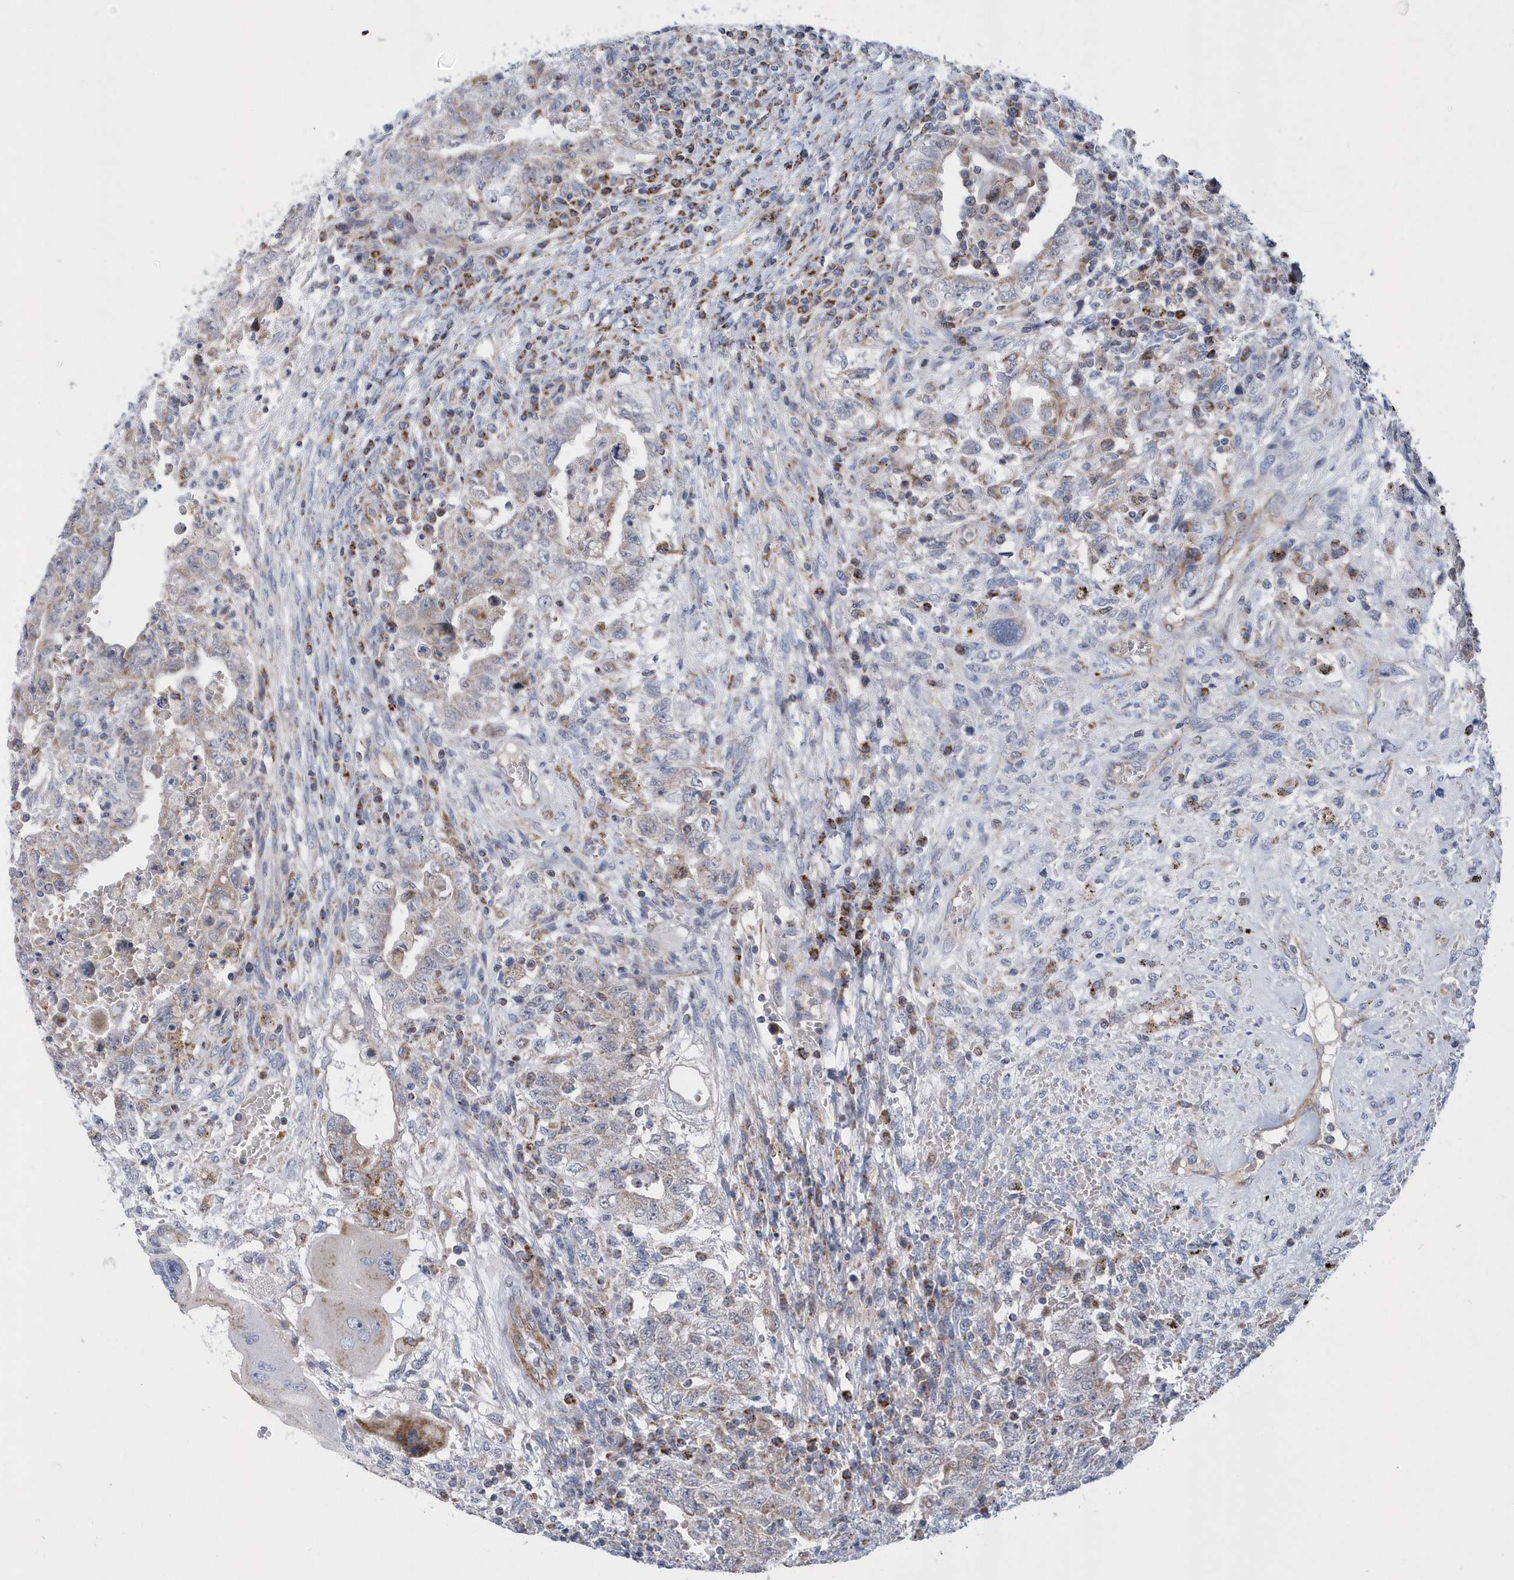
{"staining": {"intensity": "weak", "quantity": "<25%", "location": "cytoplasmic/membranous"}, "tissue": "testis cancer", "cell_type": "Tumor cells", "image_type": "cancer", "snomed": [{"axis": "morphology", "description": "Carcinoma, Embryonal, NOS"}, {"axis": "topography", "description": "Testis"}], "caption": "Immunohistochemistry (IHC) micrograph of human testis cancer (embryonal carcinoma) stained for a protein (brown), which exhibits no positivity in tumor cells.", "gene": "VWA5B2", "patient": {"sex": "male", "age": 26}}